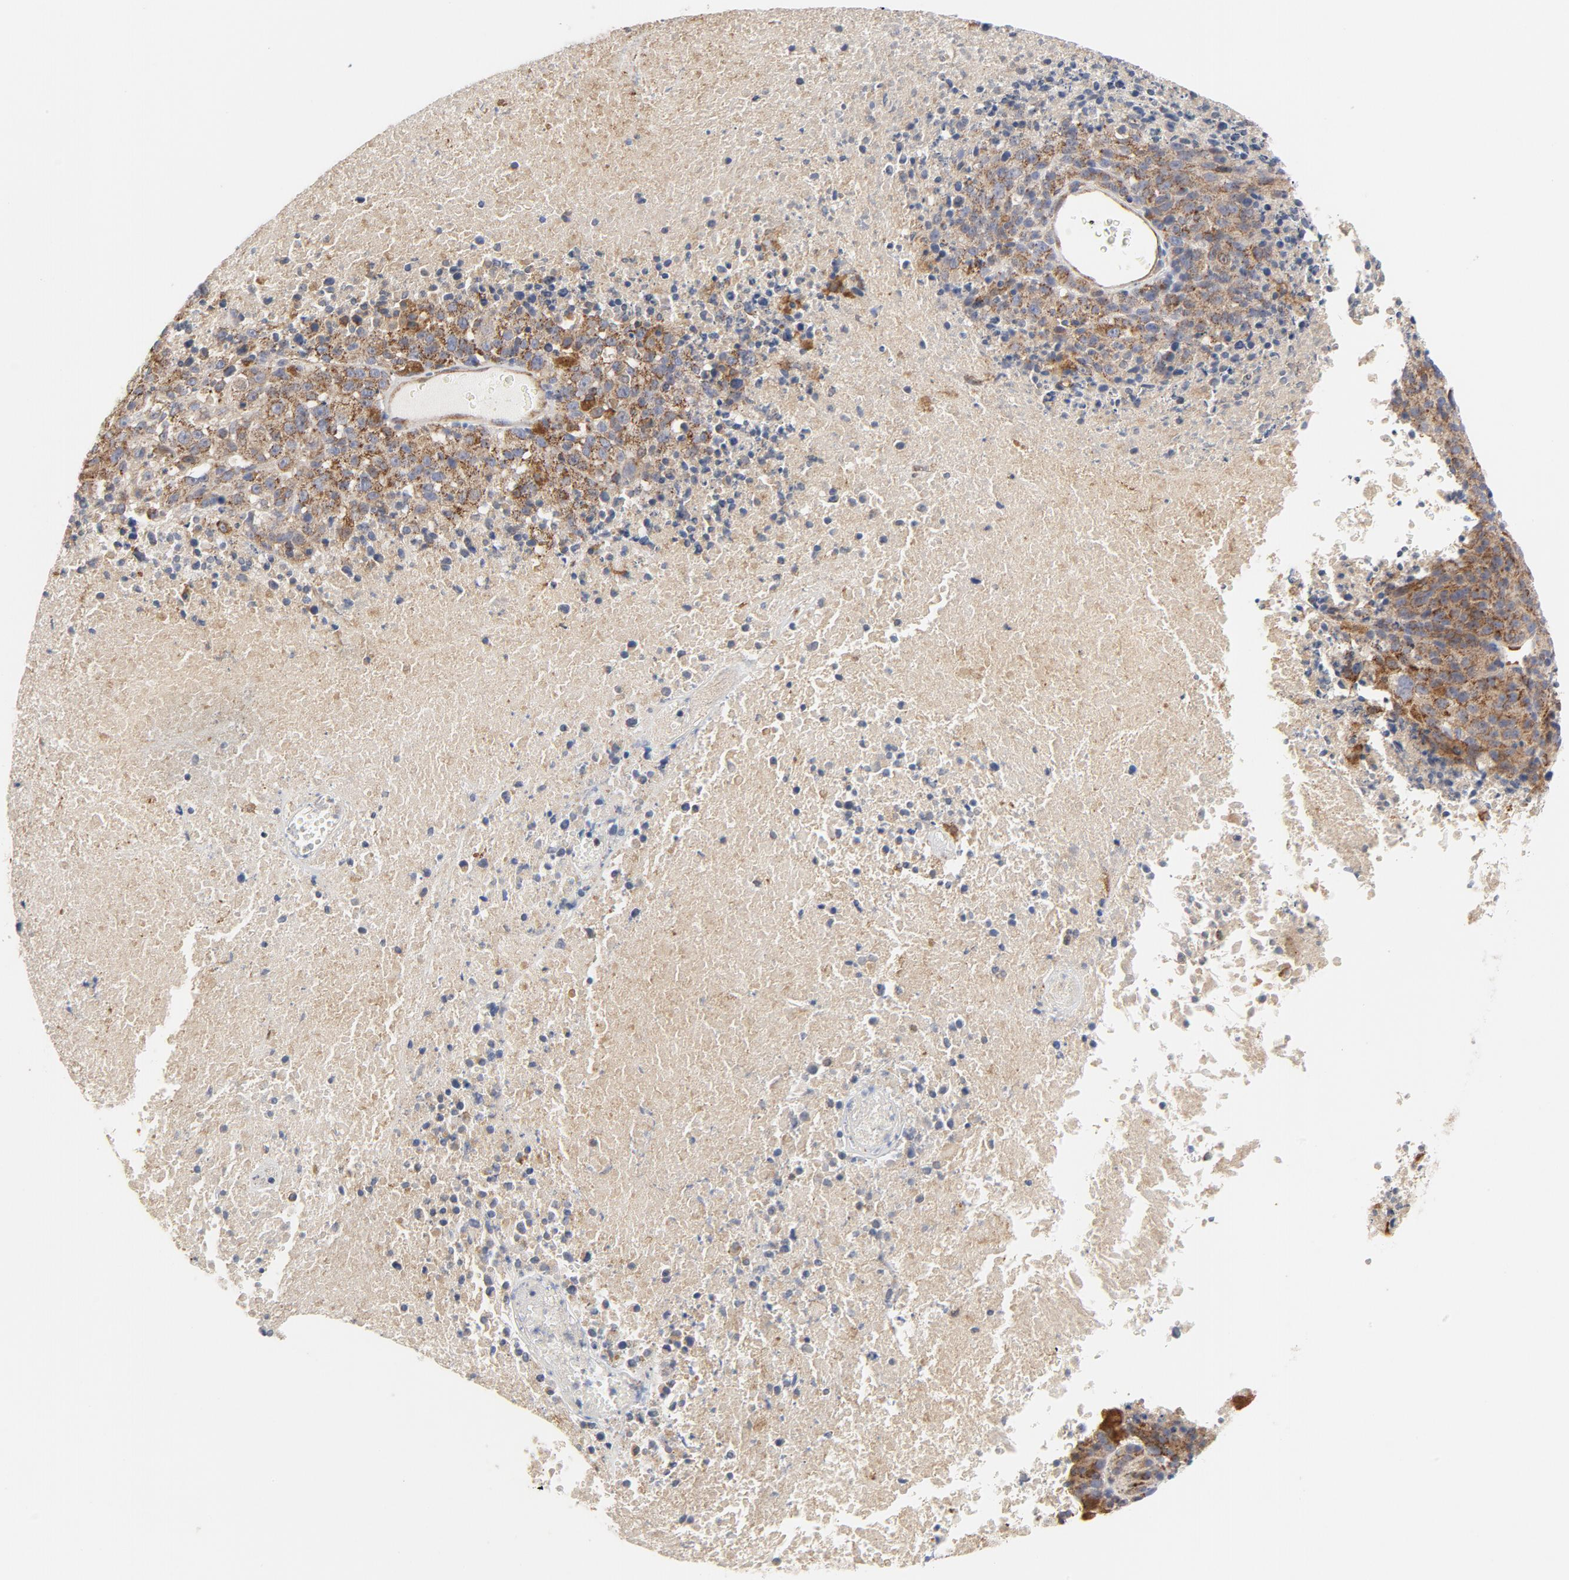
{"staining": {"intensity": "strong", "quantity": ">75%", "location": "cytoplasmic/membranous"}, "tissue": "melanoma", "cell_type": "Tumor cells", "image_type": "cancer", "snomed": [{"axis": "morphology", "description": "Malignant melanoma, Metastatic site"}, {"axis": "topography", "description": "Cerebral cortex"}], "caption": "Immunohistochemical staining of malignant melanoma (metastatic site) exhibits strong cytoplasmic/membranous protein expression in approximately >75% of tumor cells.", "gene": "RAPGEF4", "patient": {"sex": "female", "age": 52}}